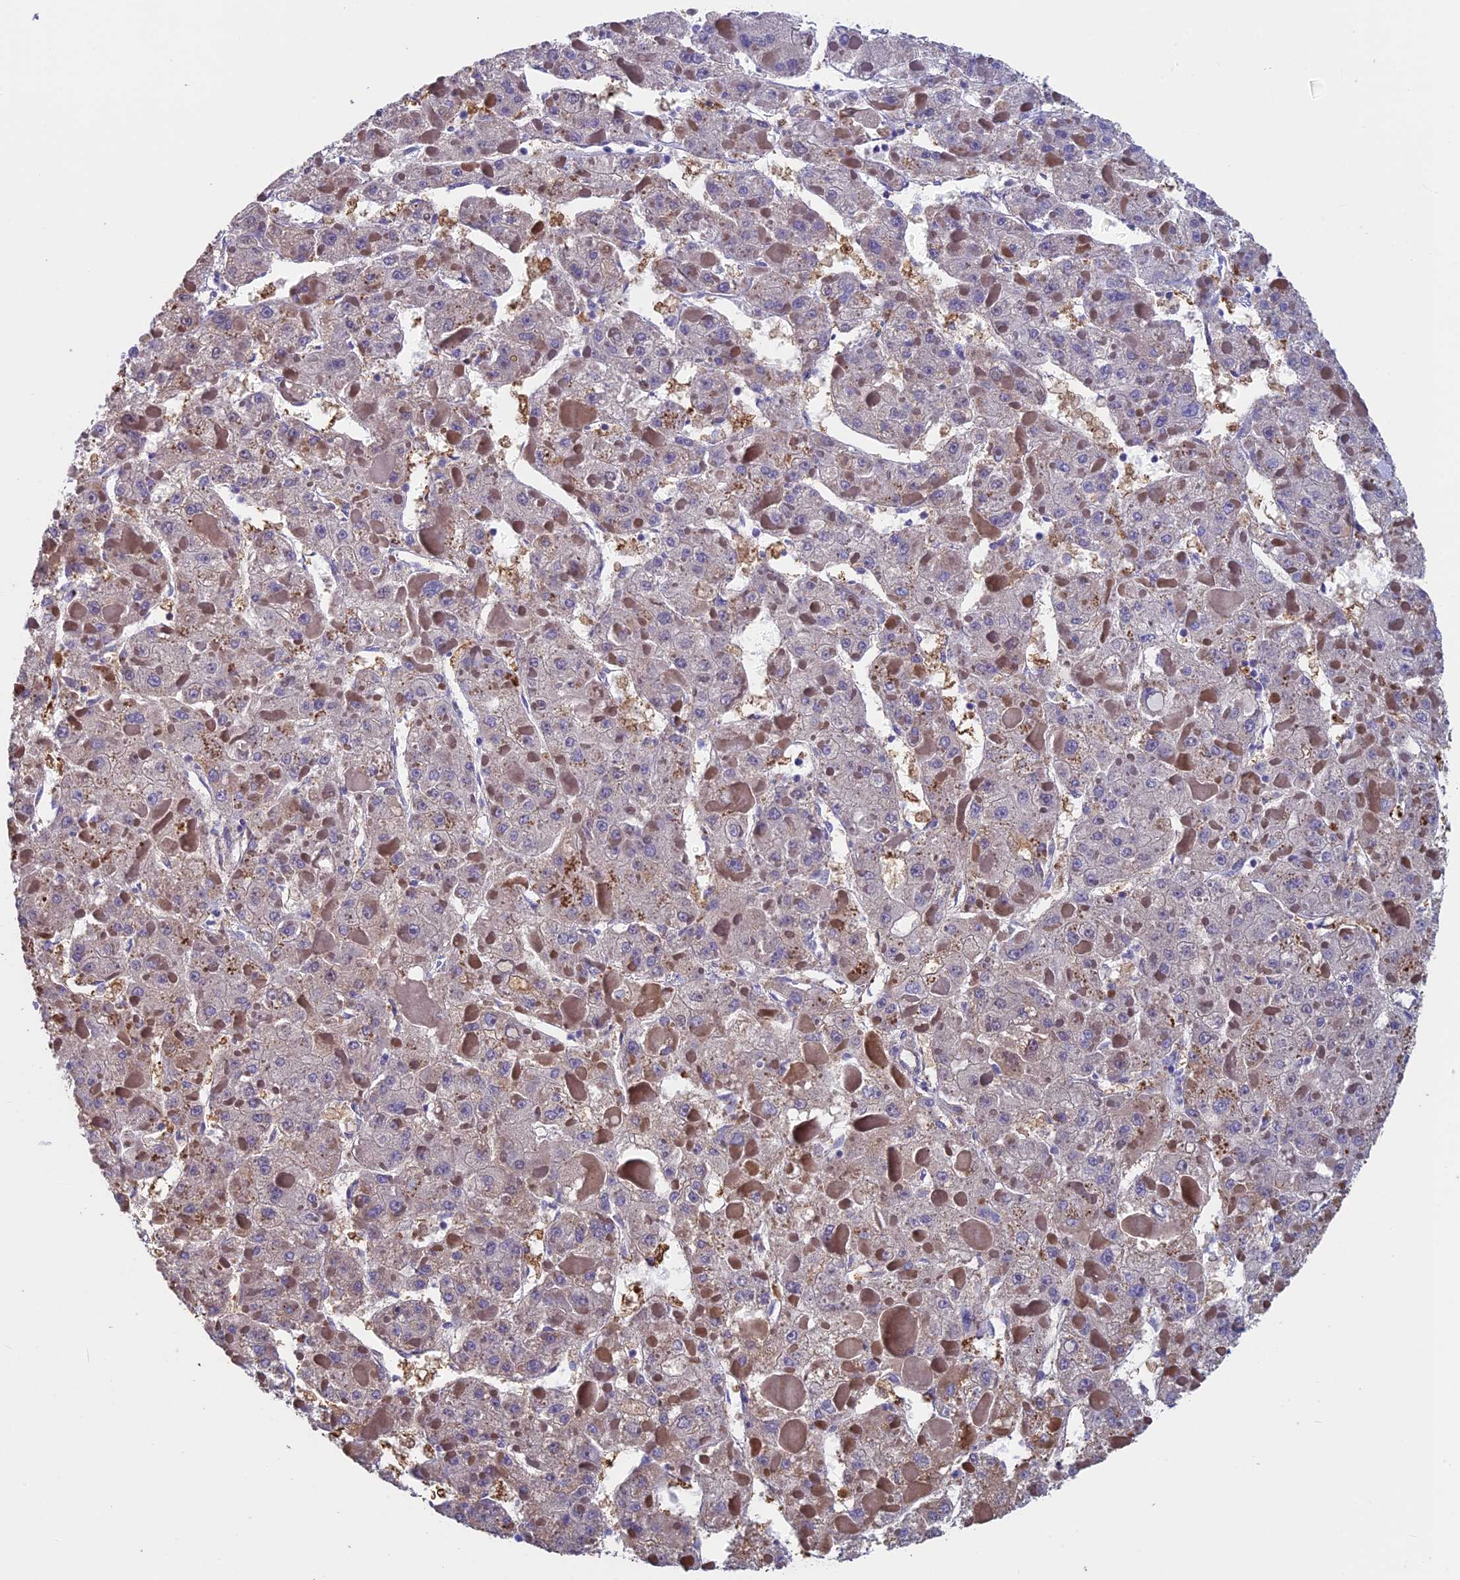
{"staining": {"intensity": "weak", "quantity": ">75%", "location": "cytoplasmic/membranous"}, "tissue": "liver cancer", "cell_type": "Tumor cells", "image_type": "cancer", "snomed": [{"axis": "morphology", "description": "Carcinoma, Hepatocellular, NOS"}, {"axis": "topography", "description": "Liver"}], "caption": "This photomicrograph demonstrates IHC staining of human hepatocellular carcinoma (liver), with low weak cytoplasmic/membranous positivity in about >75% of tumor cells.", "gene": "ADH7", "patient": {"sex": "female", "age": 73}}